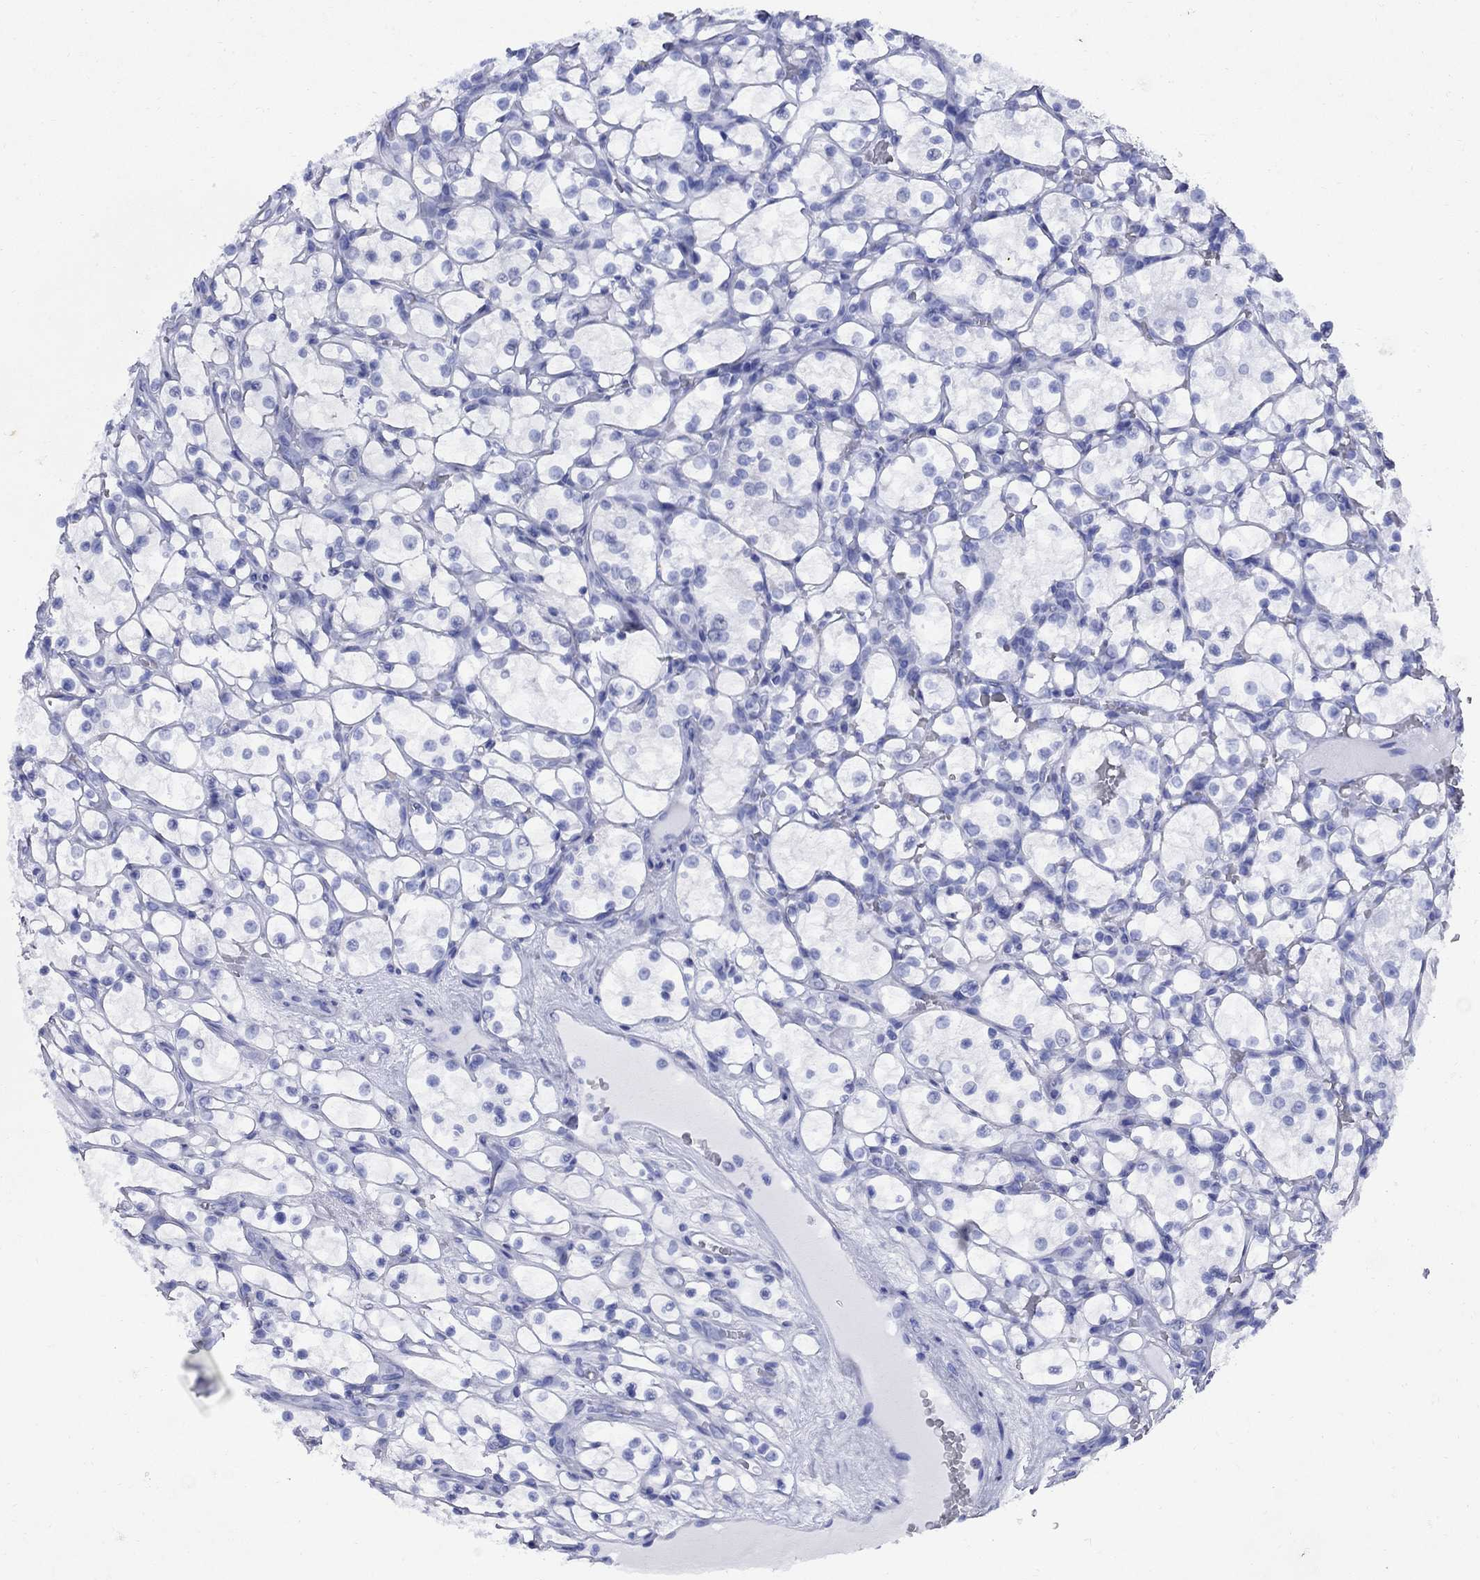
{"staining": {"intensity": "negative", "quantity": "none", "location": "none"}, "tissue": "renal cancer", "cell_type": "Tumor cells", "image_type": "cancer", "snomed": [{"axis": "morphology", "description": "Adenocarcinoma, NOS"}, {"axis": "topography", "description": "Kidney"}], "caption": "Image shows no significant protein positivity in tumor cells of renal cancer. (Stains: DAB (3,3'-diaminobenzidine) immunohistochemistry with hematoxylin counter stain, Microscopy: brightfield microscopy at high magnification).", "gene": "STAB2", "patient": {"sex": "female", "age": 69}}